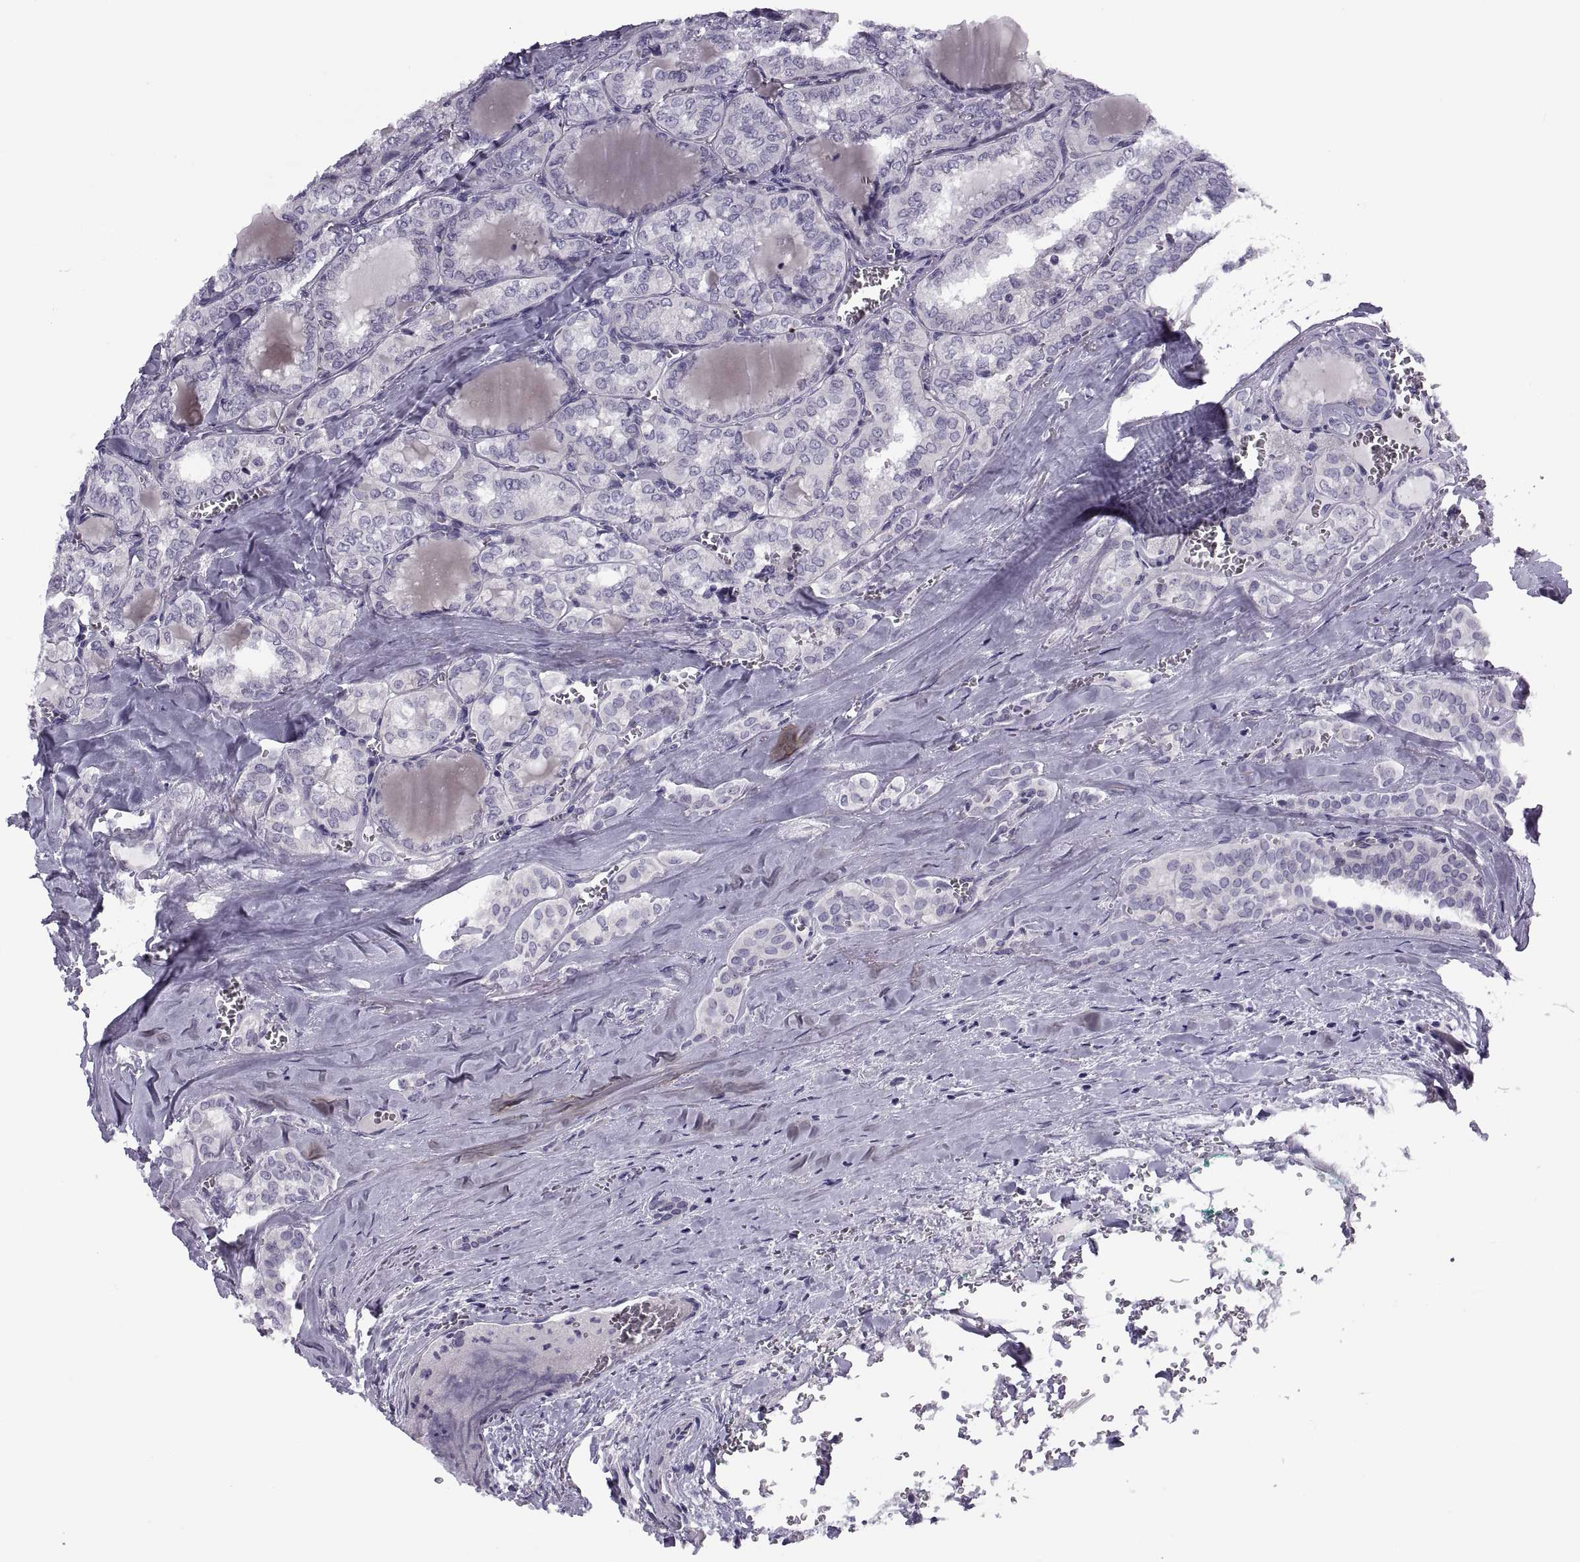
{"staining": {"intensity": "negative", "quantity": "none", "location": "none"}, "tissue": "thyroid cancer", "cell_type": "Tumor cells", "image_type": "cancer", "snomed": [{"axis": "morphology", "description": "Papillary adenocarcinoma, NOS"}, {"axis": "topography", "description": "Thyroid gland"}], "caption": "High magnification brightfield microscopy of thyroid cancer stained with DAB (3,3'-diaminobenzidine) (brown) and counterstained with hematoxylin (blue): tumor cells show no significant expression. (DAB (3,3'-diaminobenzidine) IHC, high magnification).", "gene": "MAGEB1", "patient": {"sex": "female", "age": 41}}